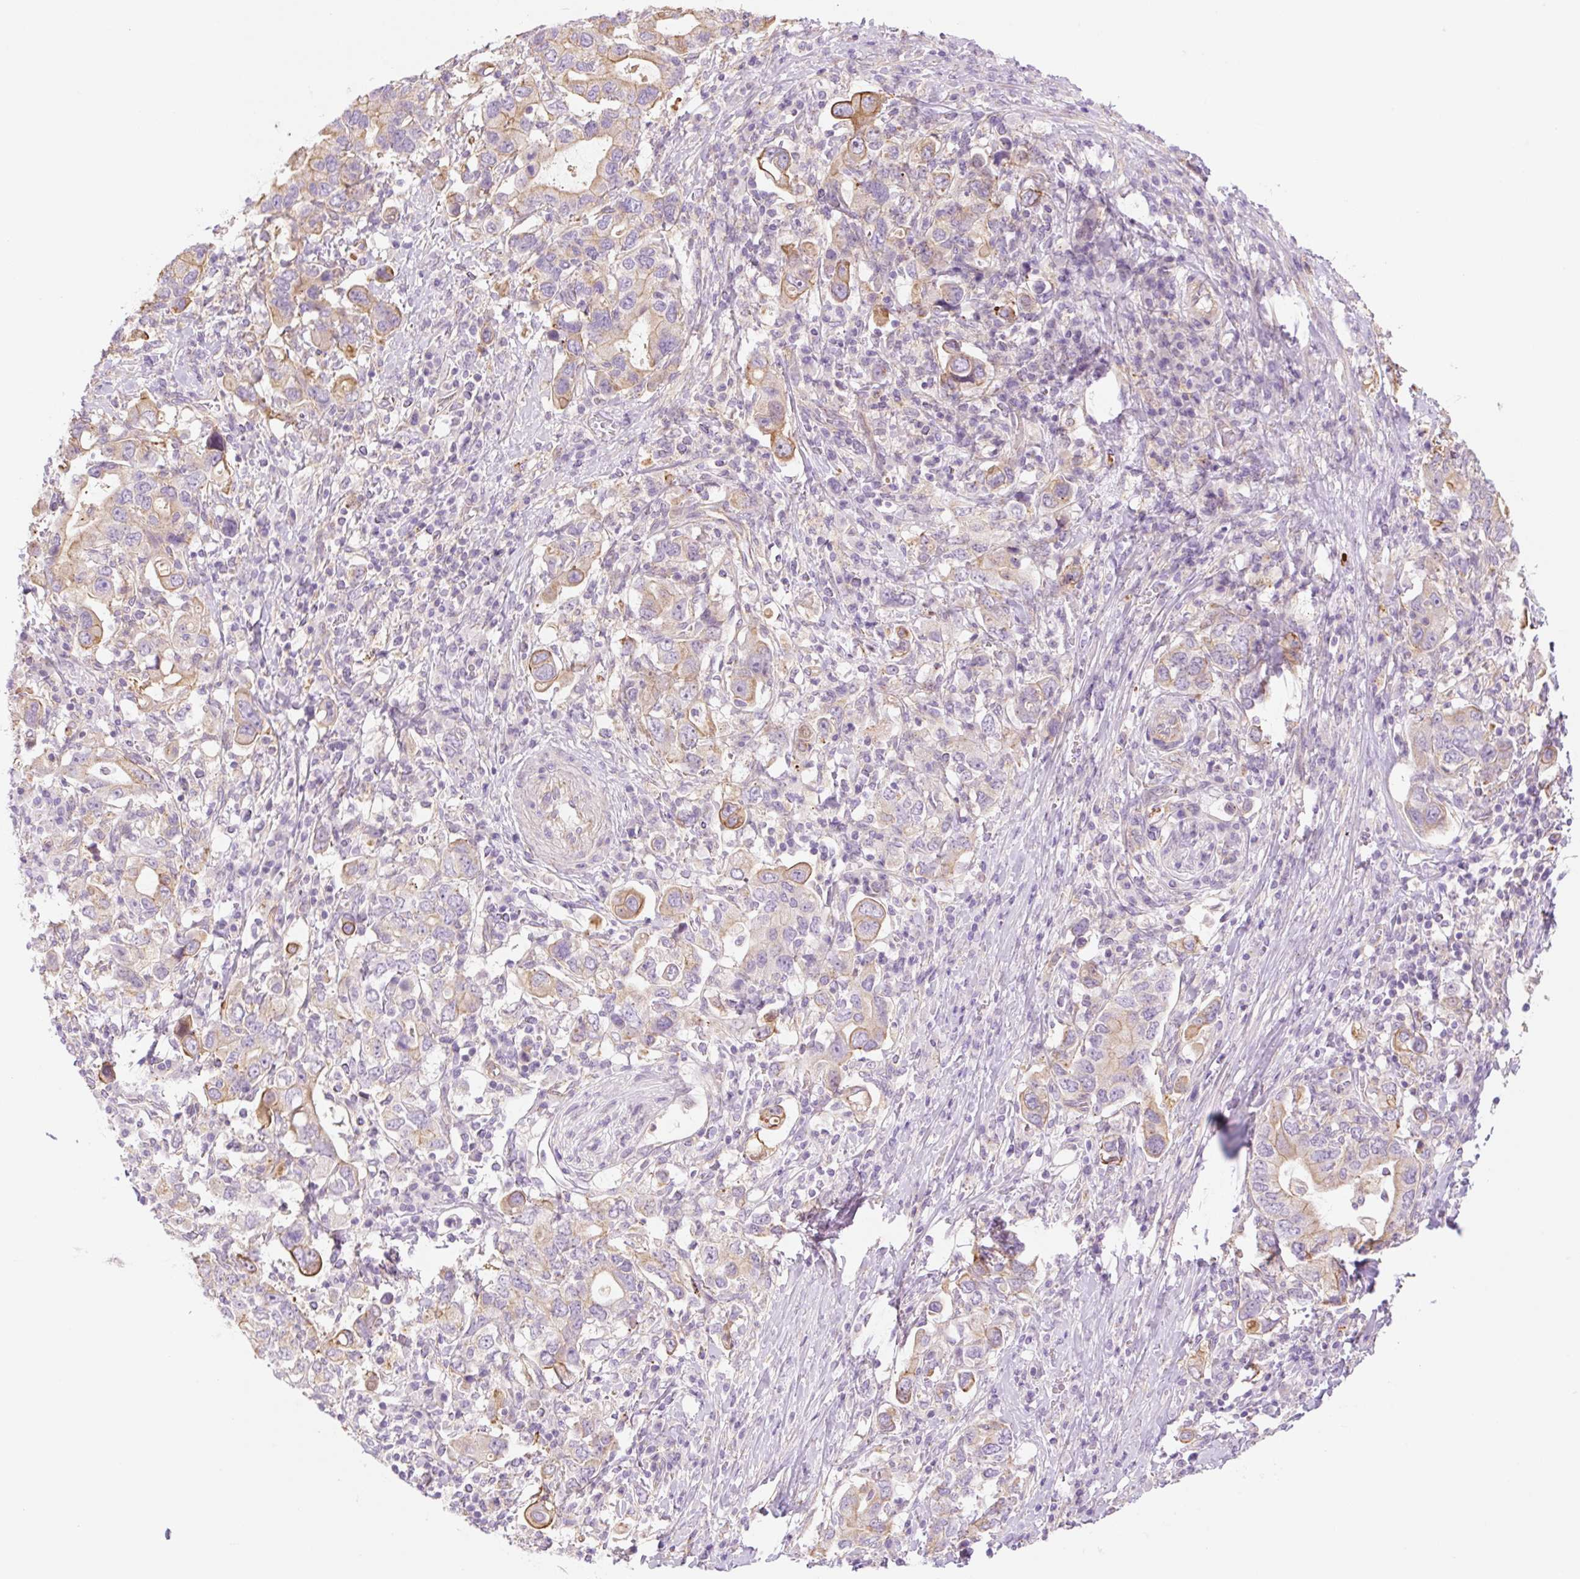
{"staining": {"intensity": "weak", "quantity": ">75%", "location": "cytoplasmic/membranous"}, "tissue": "stomach cancer", "cell_type": "Tumor cells", "image_type": "cancer", "snomed": [{"axis": "morphology", "description": "Adenocarcinoma, NOS"}, {"axis": "topography", "description": "Stomach, upper"}, {"axis": "topography", "description": "Stomach"}], "caption": "Brown immunohistochemical staining in adenocarcinoma (stomach) displays weak cytoplasmic/membranous staining in about >75% of tumor cells. (DAB (3,3'-diaminobenzidine) IHC with brightfield microscopy, high magnification).", "gene": "NLRP5", "patient": {"sex": "male", "age": 62}}